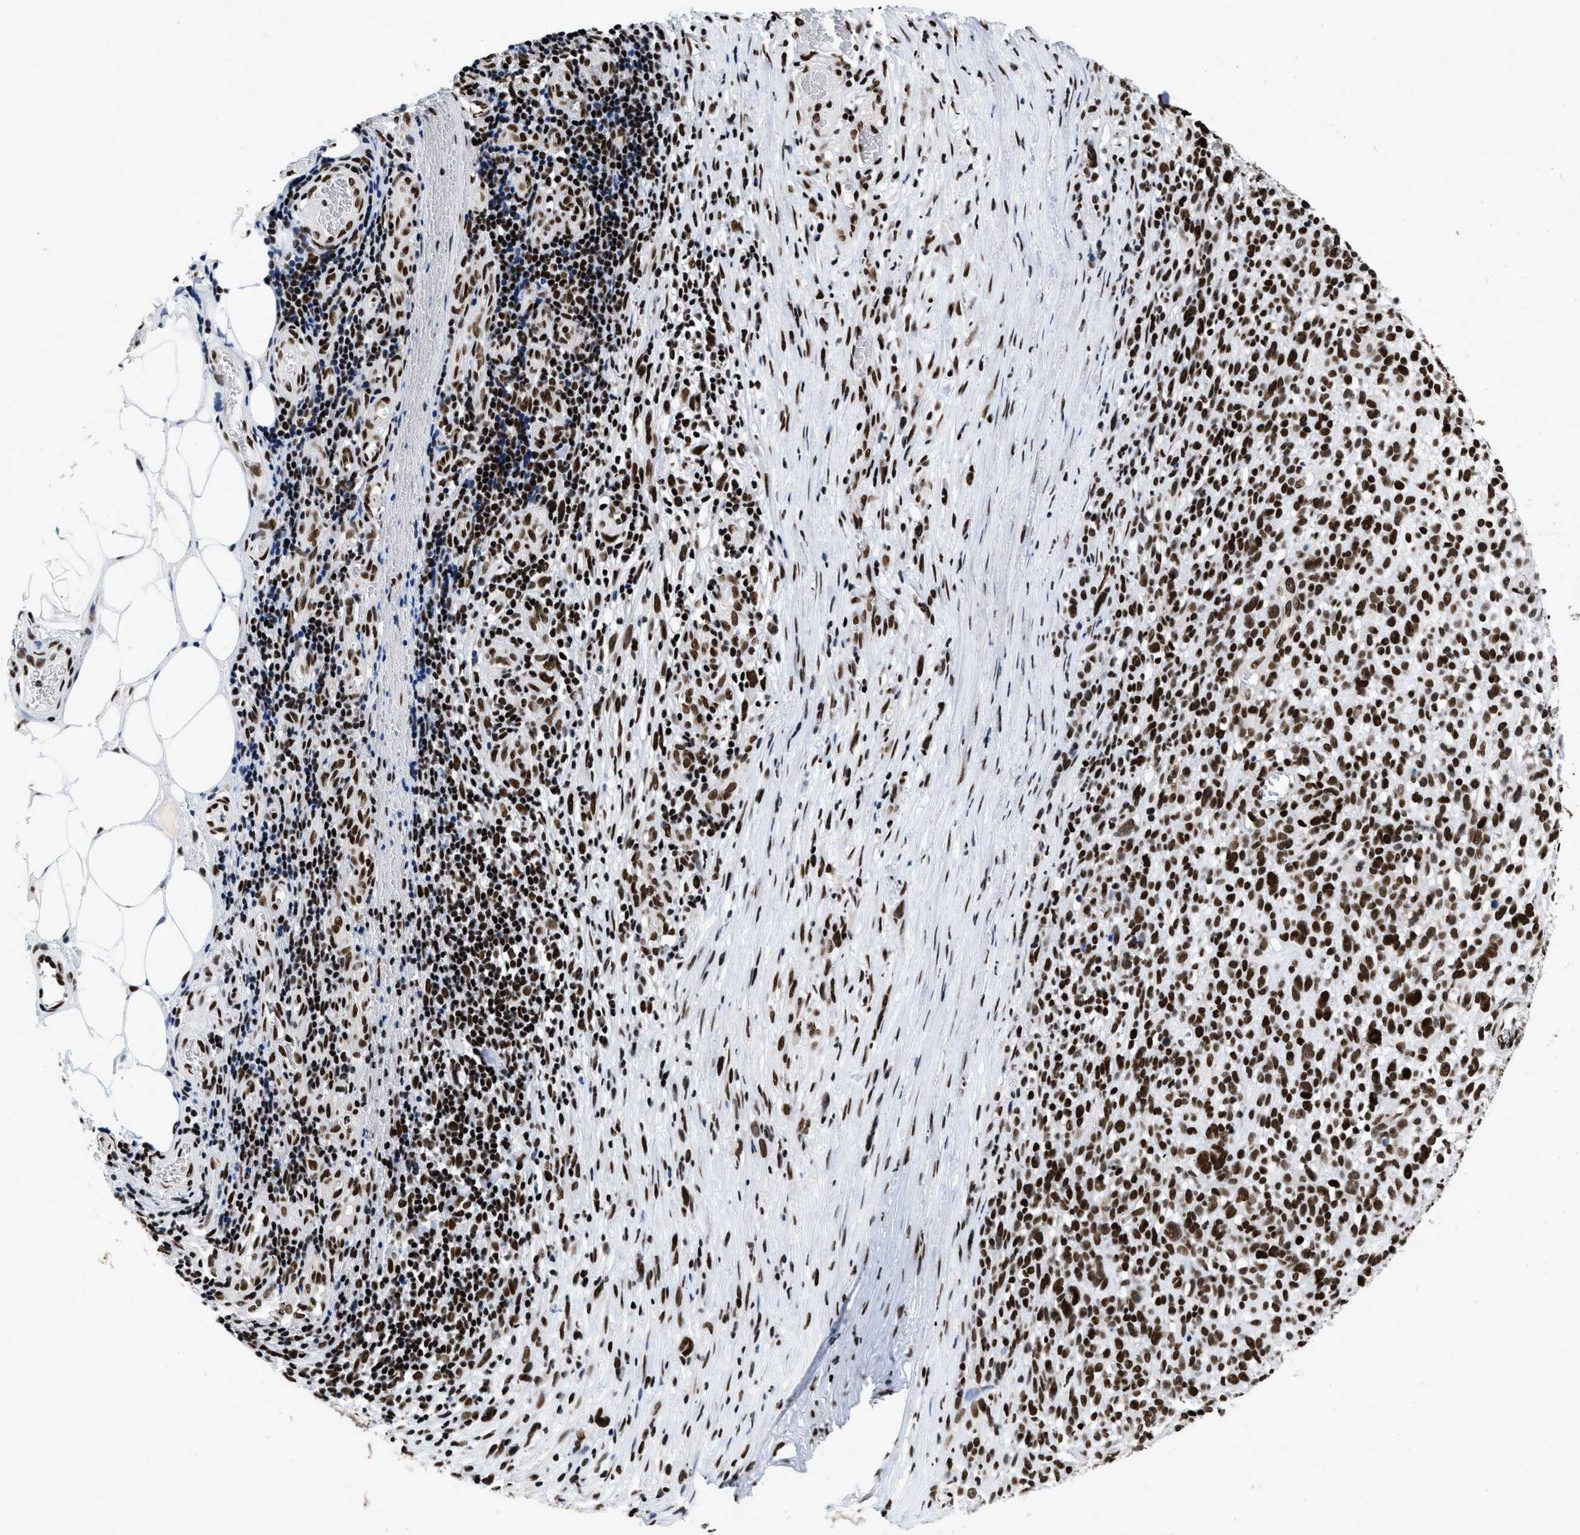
{"staining": {"intensity": "strong", "quantity": ">75%", "location": "nuclear"}, "tissue": "melanoma", "cell_type": "Tumor cells", "image_type": "cancer", "snomed": [{"axis": "morphology", "description": "Malignant melanoma, NOS"}, {"axis": "topography", "description": "Skin"}], "caption": "A micrograph of human melanoma stained for a protein exhibits strong nuclear brown staining in tumor cells. Nuclei are stained in blue.", "gene": "CREB1", "patient": {"sex": "female", "age": 55}}